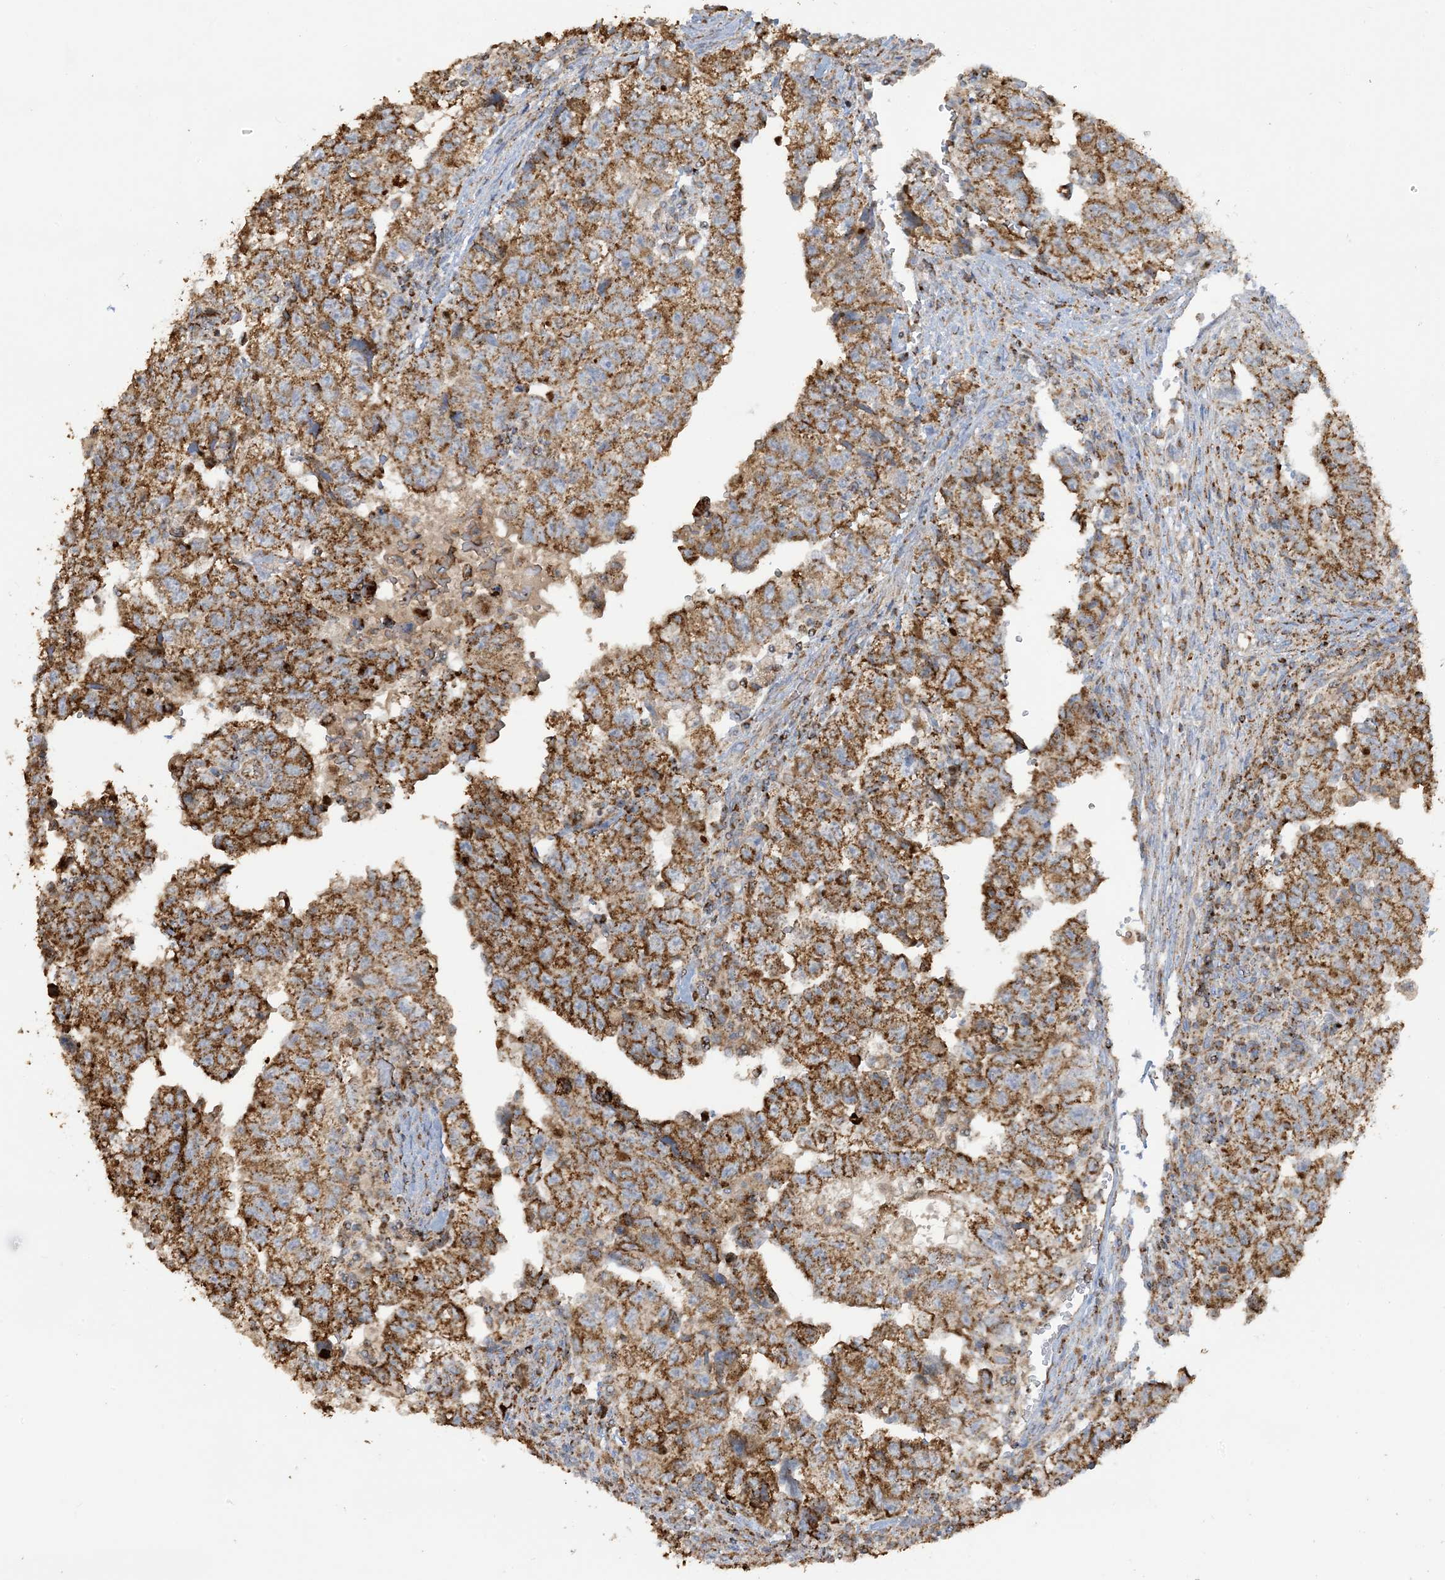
{"staining": {"intensity": "moderate", "quantity": ">75%", "location": "cytoplasmic/membranous"}, "tissue": "testis cancer", "cell_type": "Tumor cells", "image_type": "cancer", "snomed": [{"axis": "morphology", "description": "Carcinoma, Embryonal, NOS"}, {"axis": "topography", "description": "Testis"}], "caption": "Testis embryonal carcinoma tissue exhibits moderate cytoplasmic/membranous positivity in about >75% of tumor cells (DAB IHC with brightfield microscopy, high magnification).", "gene": "AGA", "patient": {"sex": "male", "age": 36}}